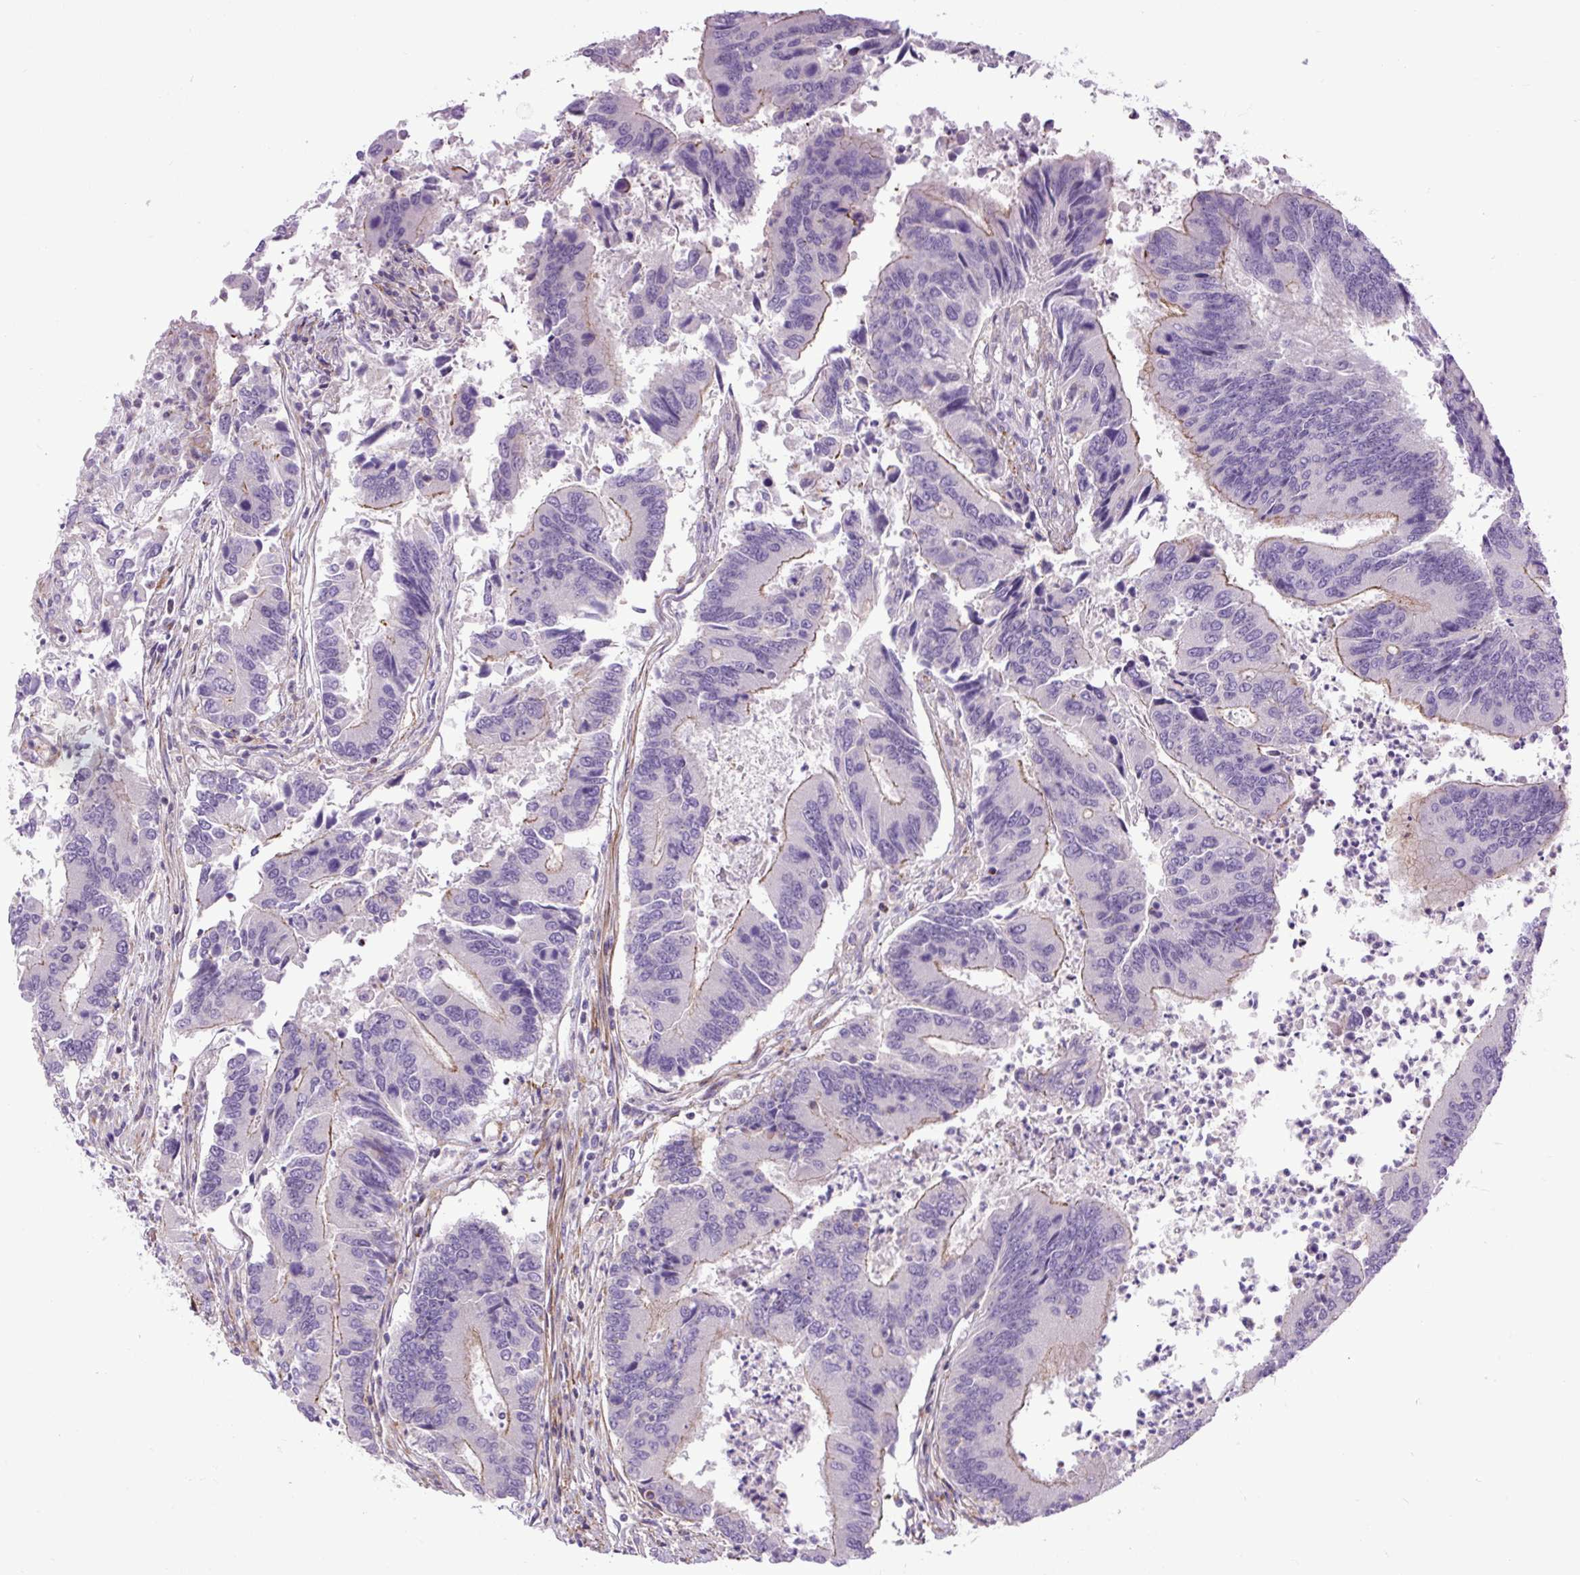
{"staining": {"intensity": "weak", "quantity": "25%-75%", "location": "cytoplasmic/membranous"}, "tissue": "colorectal cancer", "cell_type": "Tumor cells", "image_type": "cancer", "snomed": [{"axis": "morphology", "description": "Adenocarcinoma, NOS"}, {"axis": "topography", "description": "Colon"}], "caption": "DAB immunohistochemical staining of colorectal adenocarcinoma demonstrates weak cytoplasmic/membranous protein positivity in about 25%-75% of tumor cells.", "gene": "ZNF197", "patient": {"sex": "female", "age": 67}}